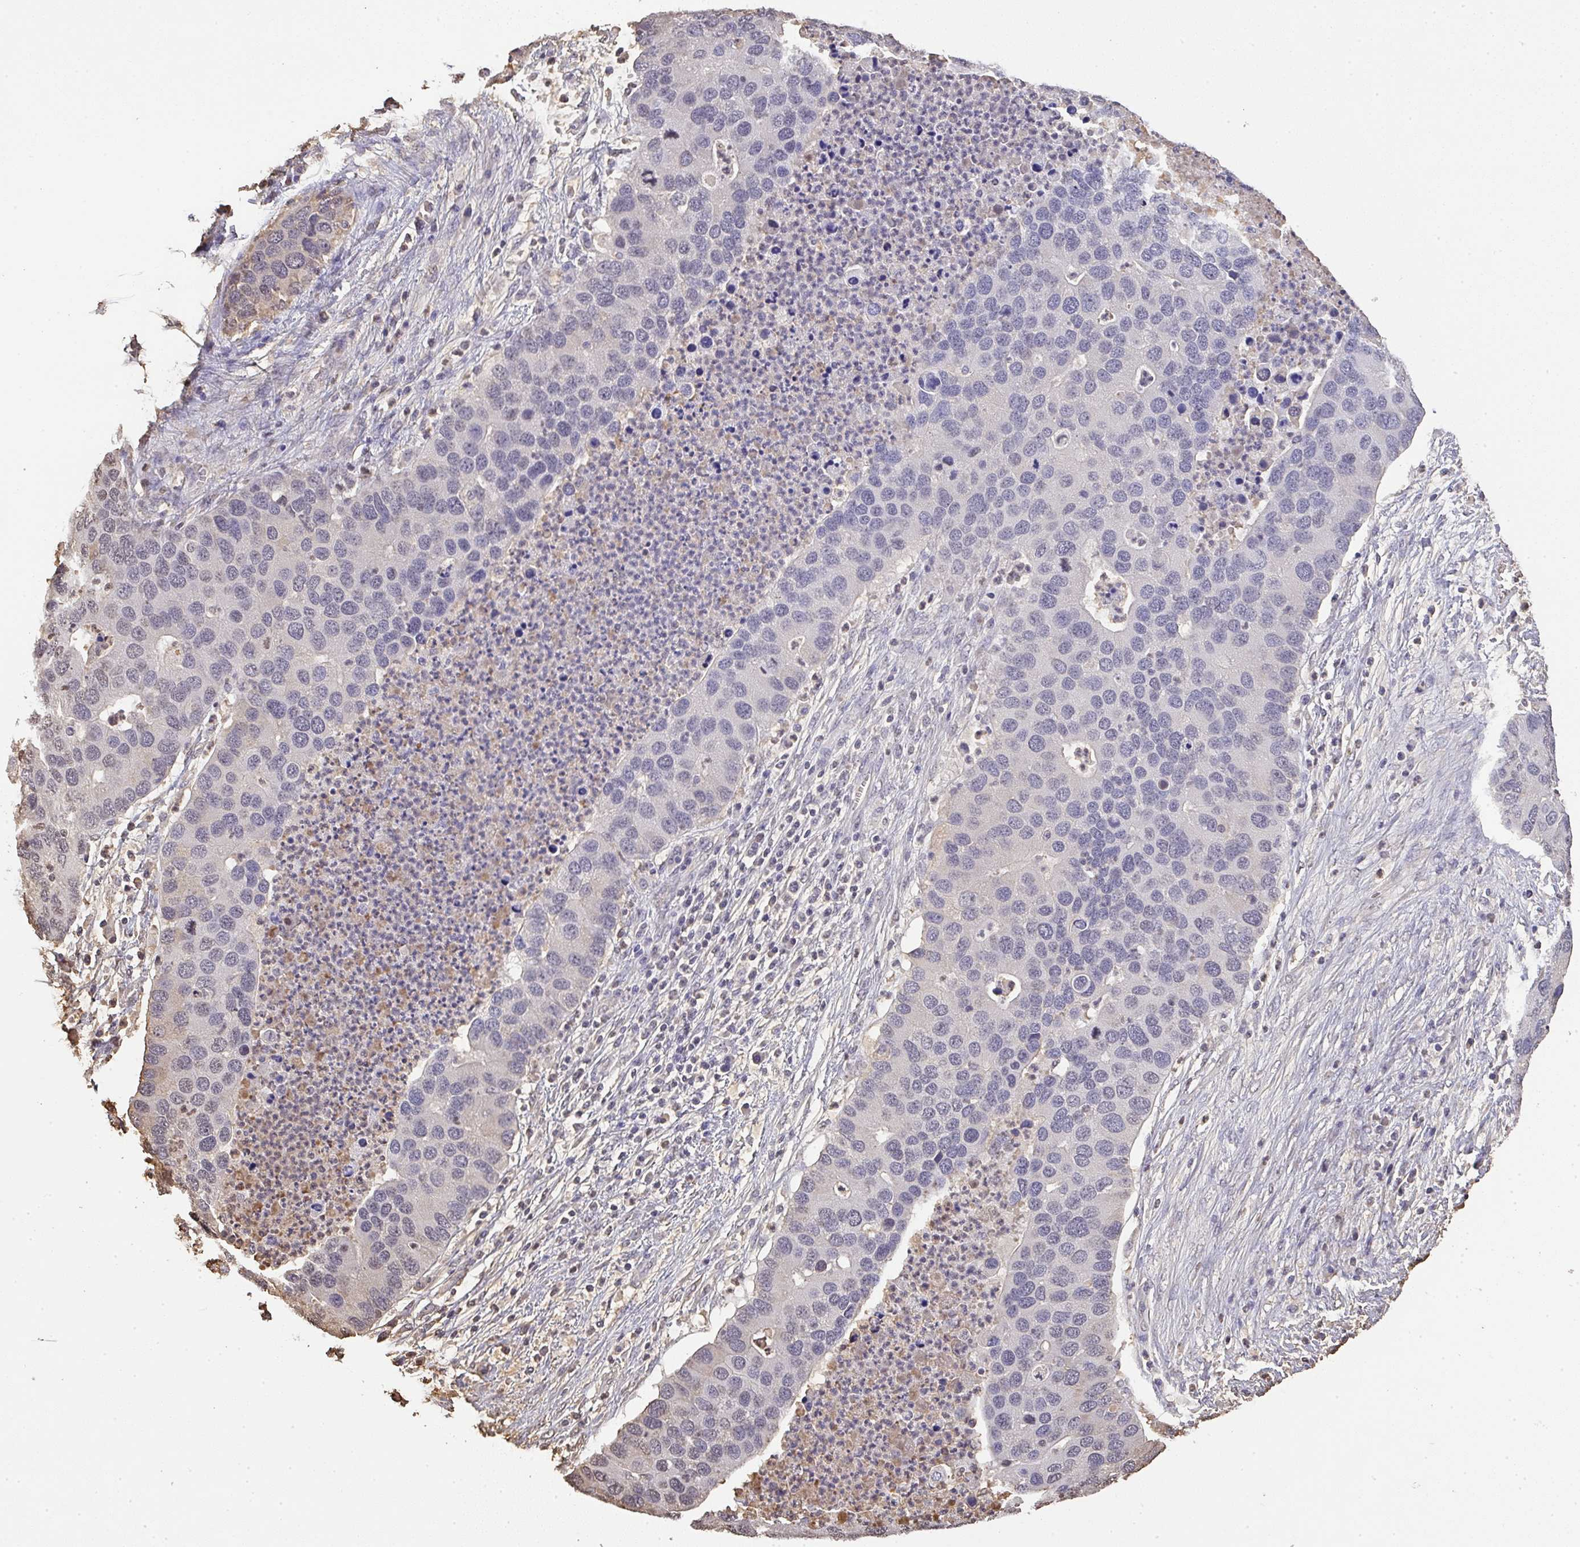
{"staining": {"intensity": "negative", "quantity": "none", "location": "none"}, "tissue": "lung cancer", "cell_type": "Tumor cells", "image_type": "cancer", "snomed": [{"axis": "morphology", "description": "Aneuploidy"}, {"axis": "morphology", "description": "Adenocarcinoma, NOS"}, {"axis": "topography", "description": "Lymph node"}, {"axis": "topography", "description": "Lung"}], "caption": "This is a micrograph of immunohistochemistry staining of lung adenocarcinoma, which shows no positivity in tumor cells. The staining is performed using DAB brown chromogen with nuclei counter-stained in using hematoxylin.", "gene": "SMYD5", "patient": {"sex": "female", "age": 74}}